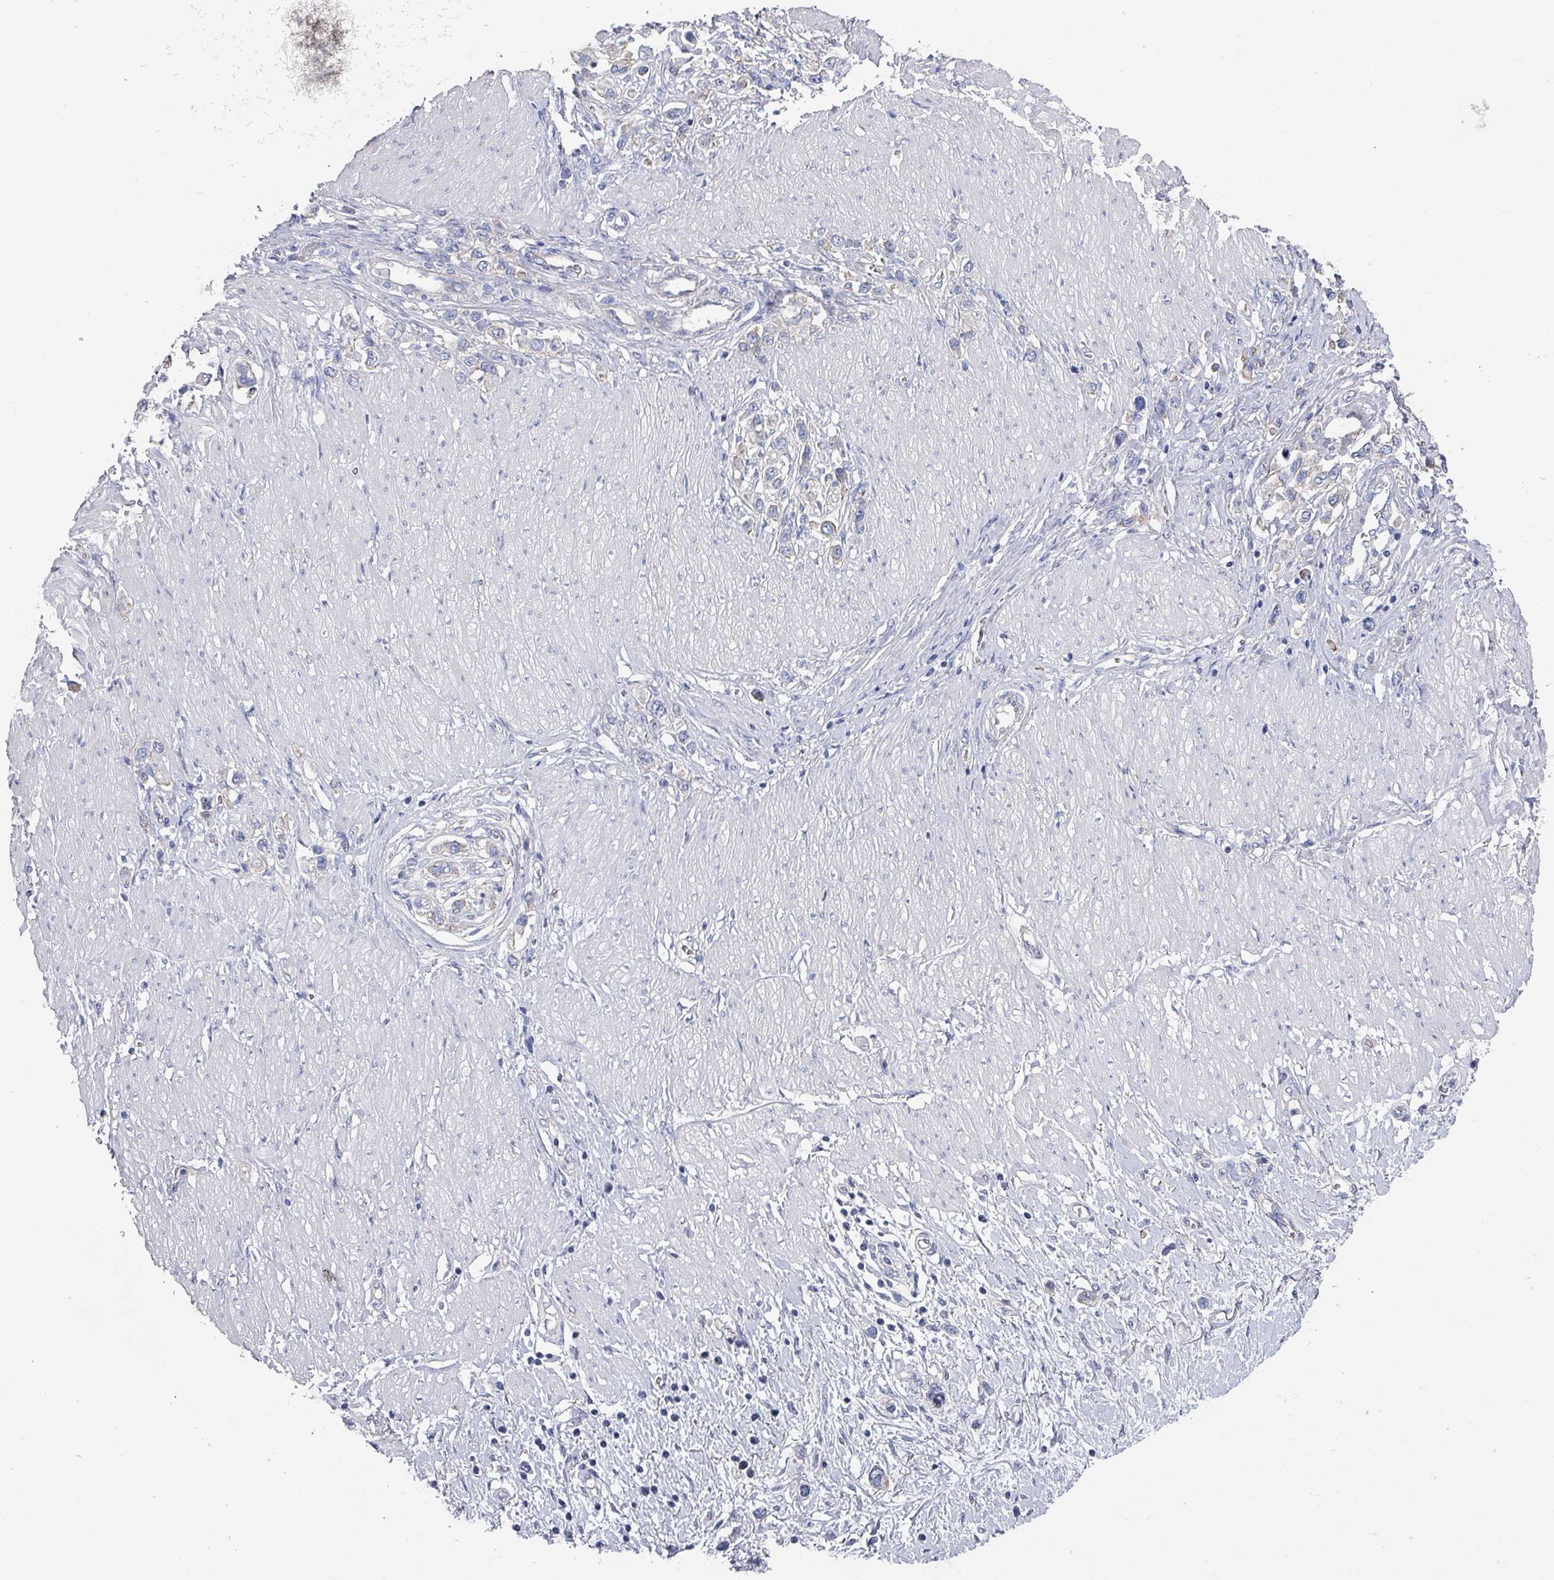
{"staining": {"intensity": "negative", "quantity": "none", "location": "none"}, "tissue": "stomach cancer", "cell_type": "Tumor cells", "image_type": "cancer", "snomed": [{"axis": "morphology", "description": "Normal tissue, NOS"}, {"axis": "morphology", "description": "Adenocarcinoma, NOS"}, {"axis": "topography", "description": "Stomach, upper"}, {"axis": "topography", "description": "Stomach"}], "caption": "IHC of human stomach adenocarcinoma demonstrates no staining in tumor cells.", "gene": "EFL1", "patient": {"sex": "female", "age": 65}}